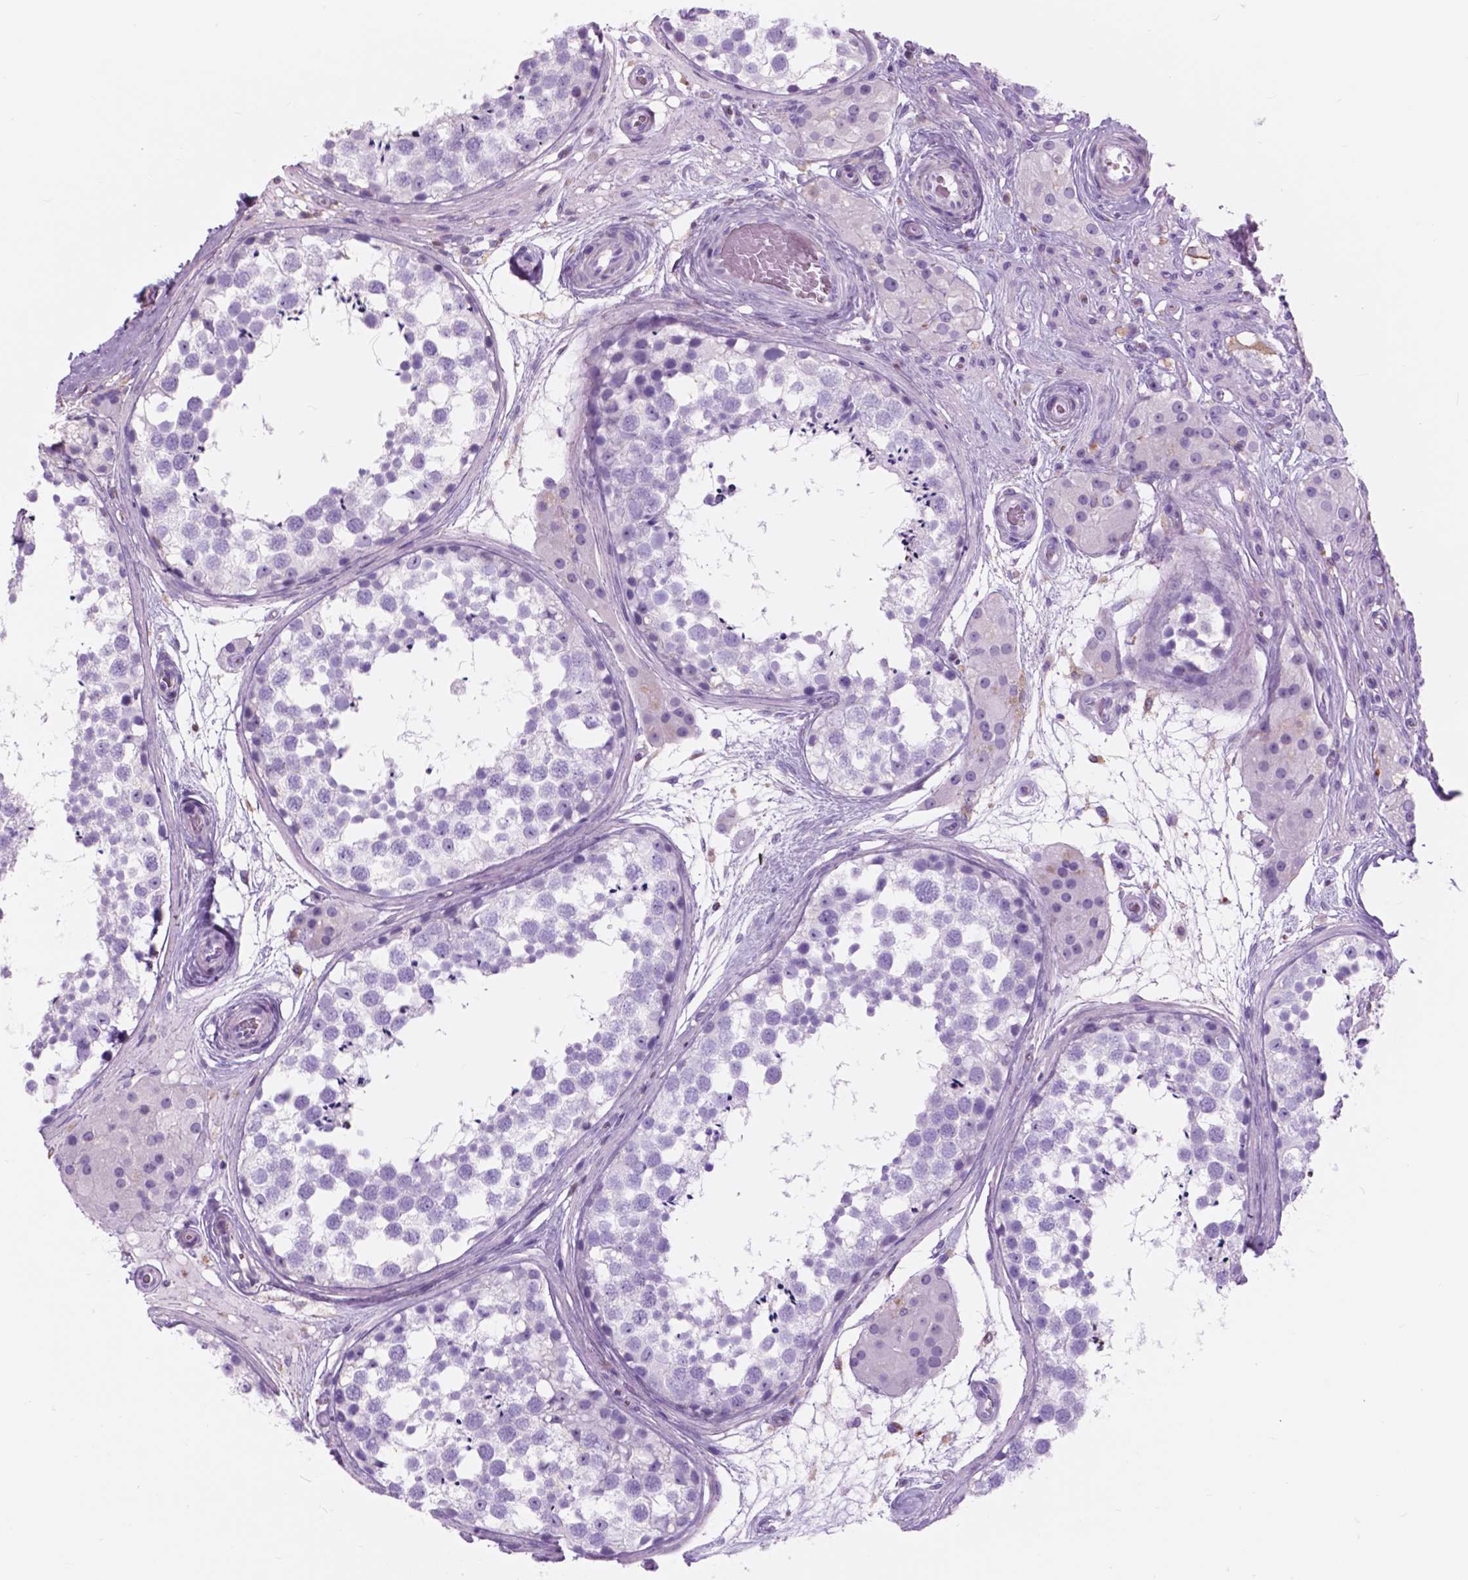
{"staining": {"intensity": "negative", "quantity": "none", "location": "none"}, "tissue": "testis", "cell_type": "Cells in seminiferous ducts", "image_type": "normal", "snomed": [{"axis": "morphology", "description": "Normal tissue, NOS"}, {"axis": "morphology", "description": "Seminoma, NOS"}, {"axis": "topography", "description": "Testis"}], "caption": "Protein analysis of normal testis displays no significant positivity in cells in seminiferous ducts.", "gene": "FXYD2", "patient": {"sex": "male", "age": 65}}